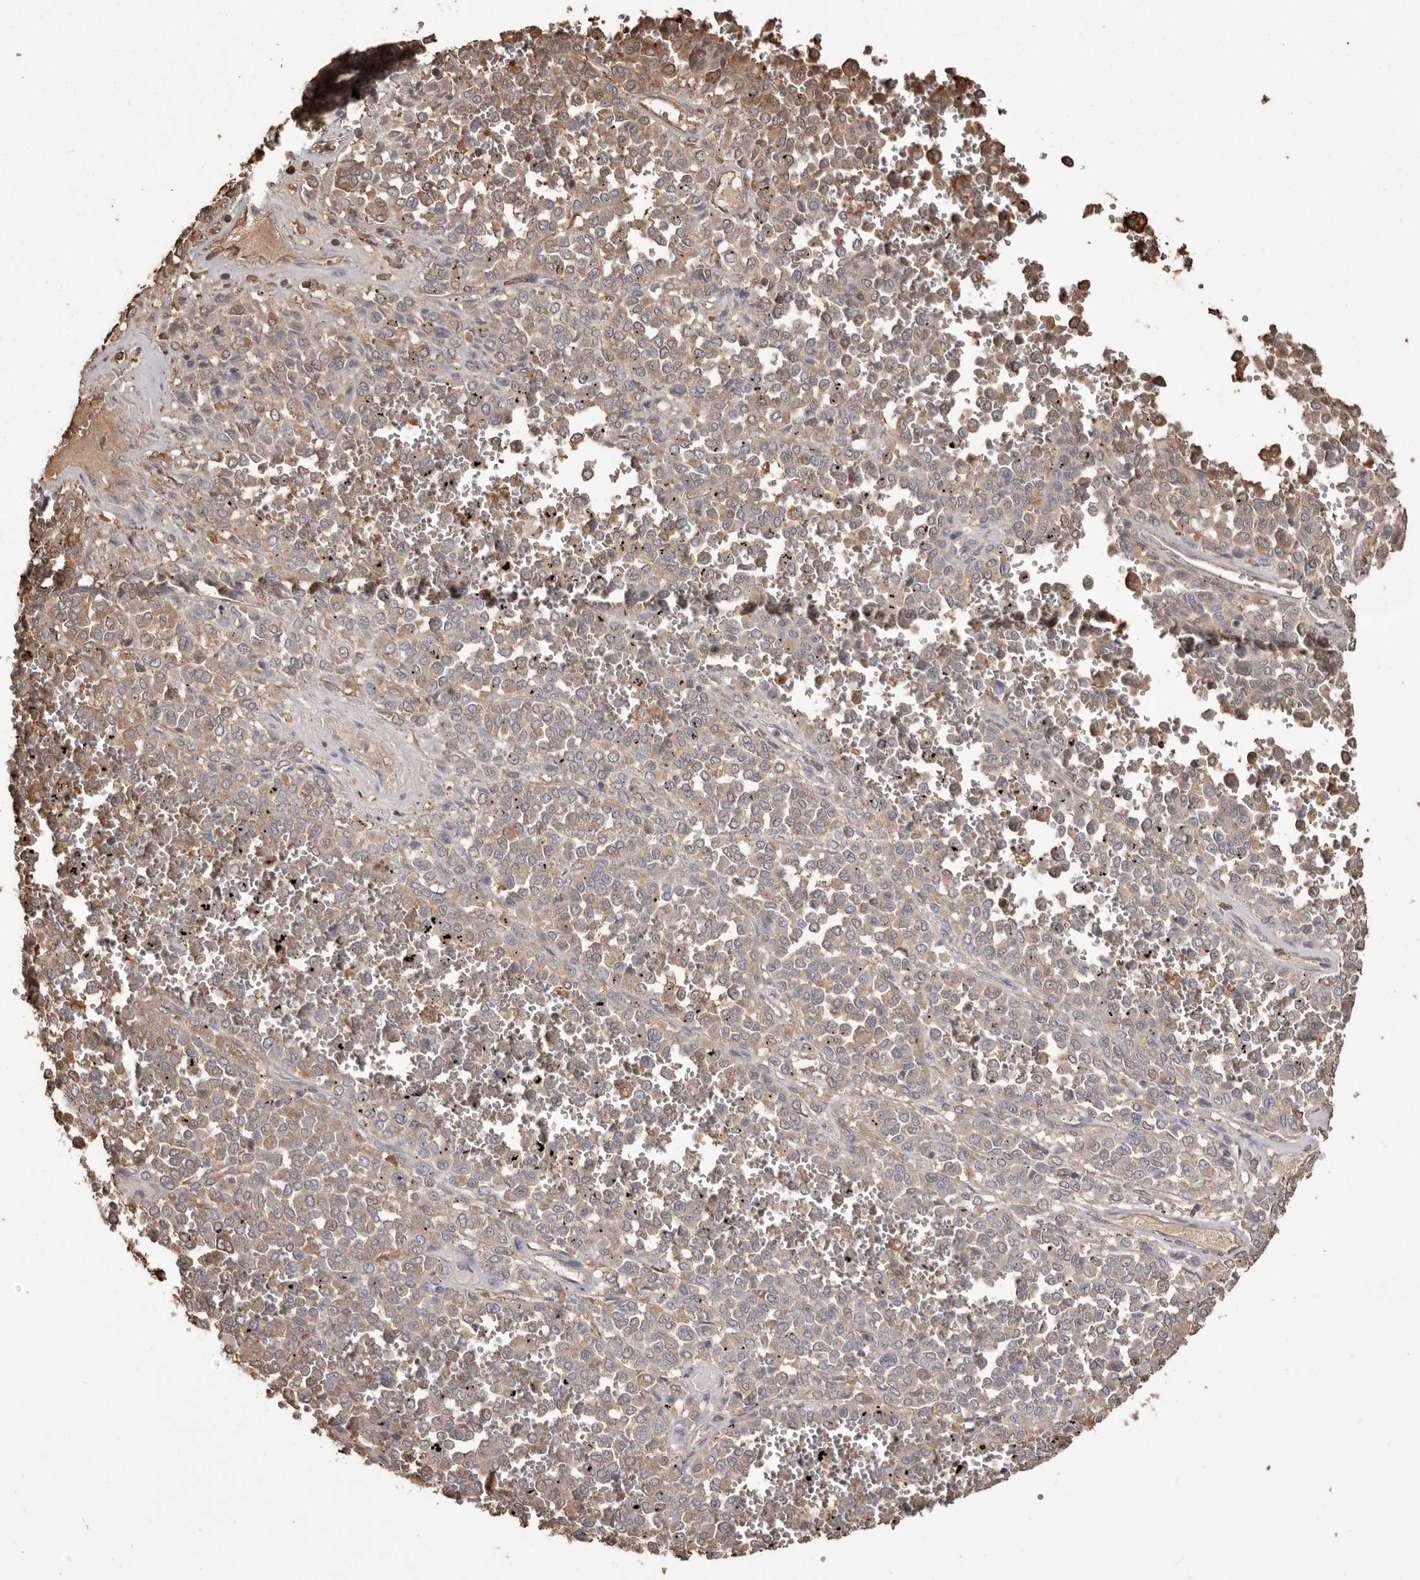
{"staining": {"intensity": "weak", "quantity": ">75%", "location": "cytoplasmic/membranous"}, "tissue": "melanoma", "cell_type": "Tumor cells", "image_type": "cancer", "snomed": [{"axis": "morphology", "description": "Malignant melanoma, Metastatic site"}, {"axis": "topography", "description": "Pancreas"}], "caption": "Malignant melanoma (metastatic site) tissue reveals weak cytoplasmic/membranous staining in approximately >75% of tumor cells, visualized by immunohistochemistry.", "gene": "PKM", "patient": {"sex": "female", "age": 30}}